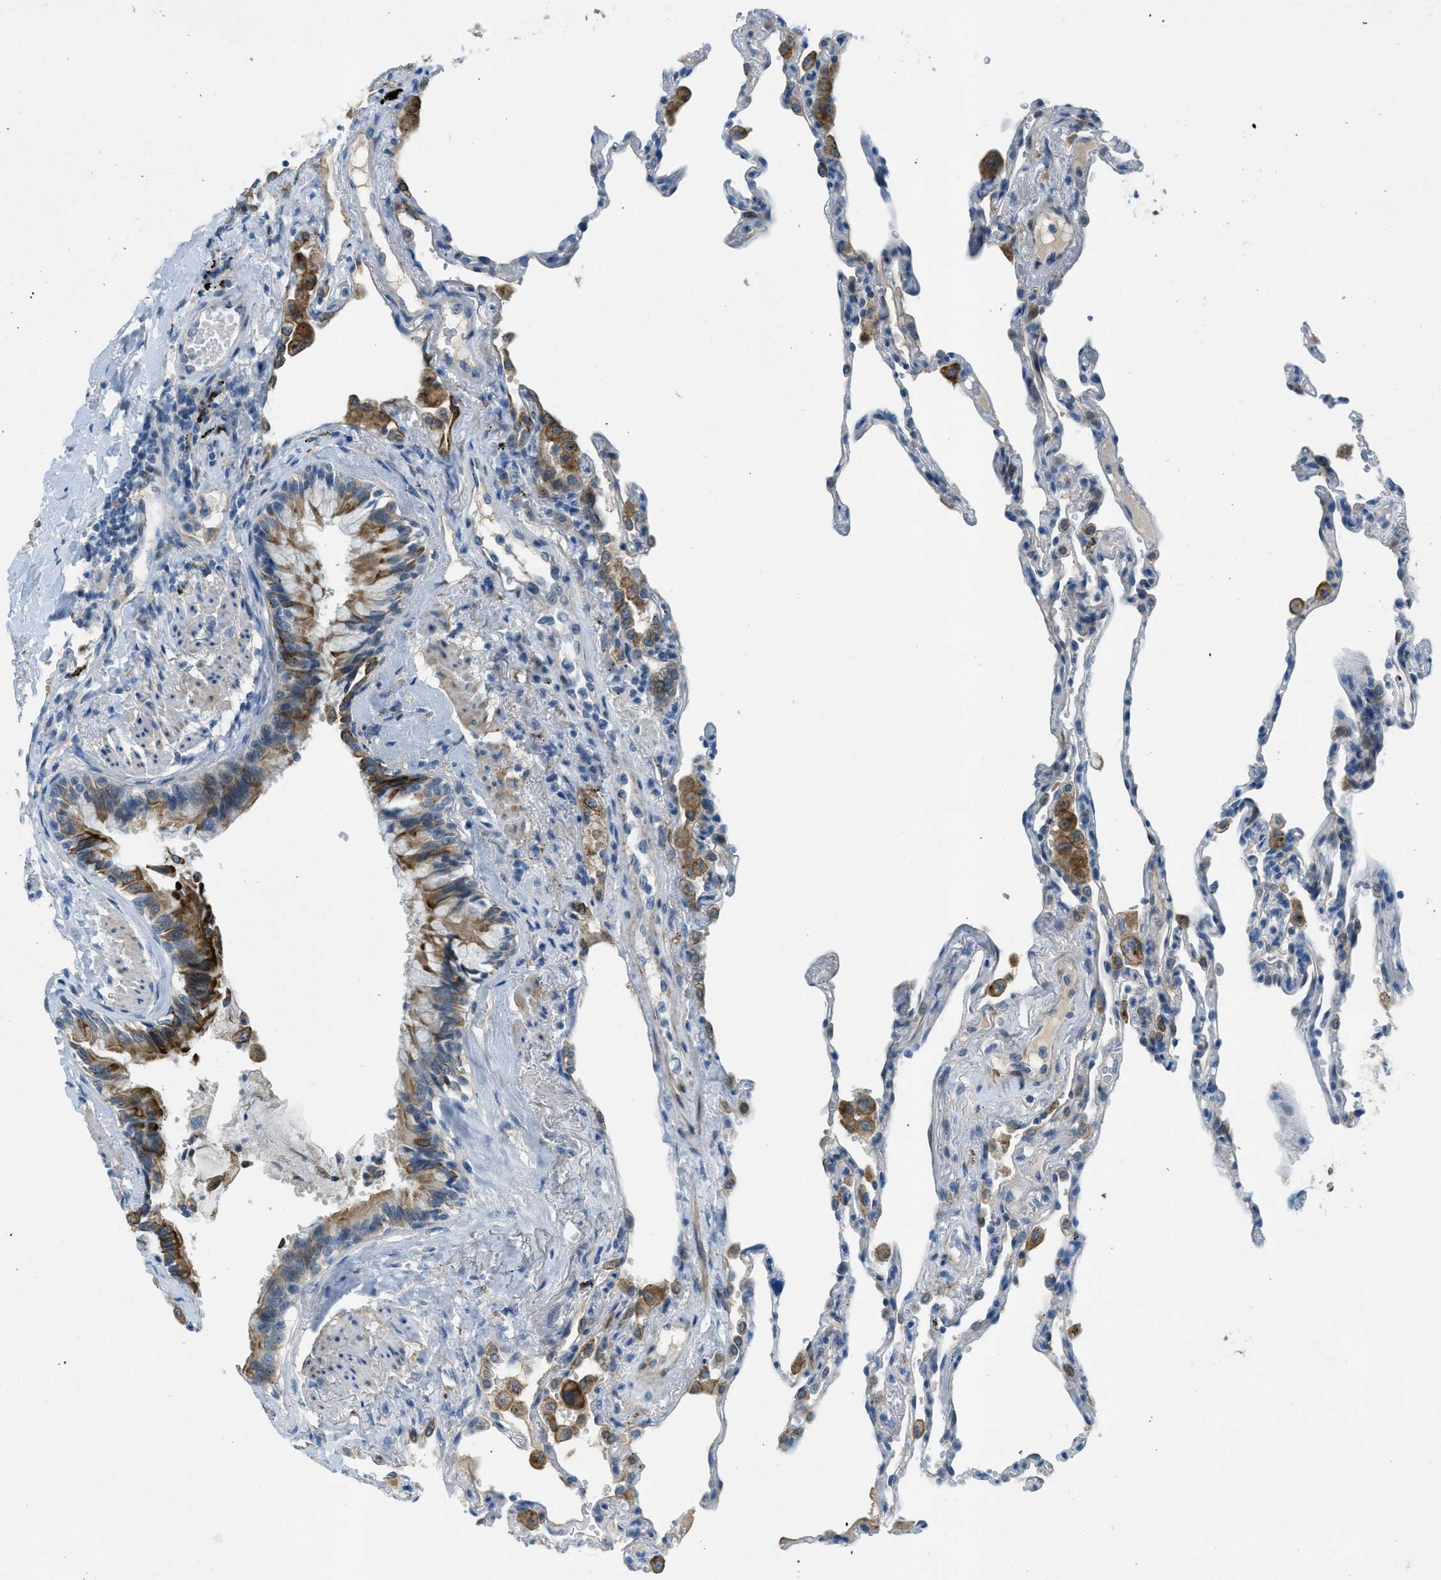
{"staining": {"intensity": "weak", "quantity": "<25%", "location": "cytoplasmic/membranous"}, "tissue": "lung", "cell_type": "Alveolar cells", "image_type": "normal", "snomed": [{"axis": "morphology", "description": "Normal tissue, NOS"}, {"axis": "topography", "description": "Lung"}], "caption": "Histopathology image shows no protein expression in alveolar cells of unremarkable lung.", "gene": "KLHL8", "patient": {"sex": "male", "age": 59}}